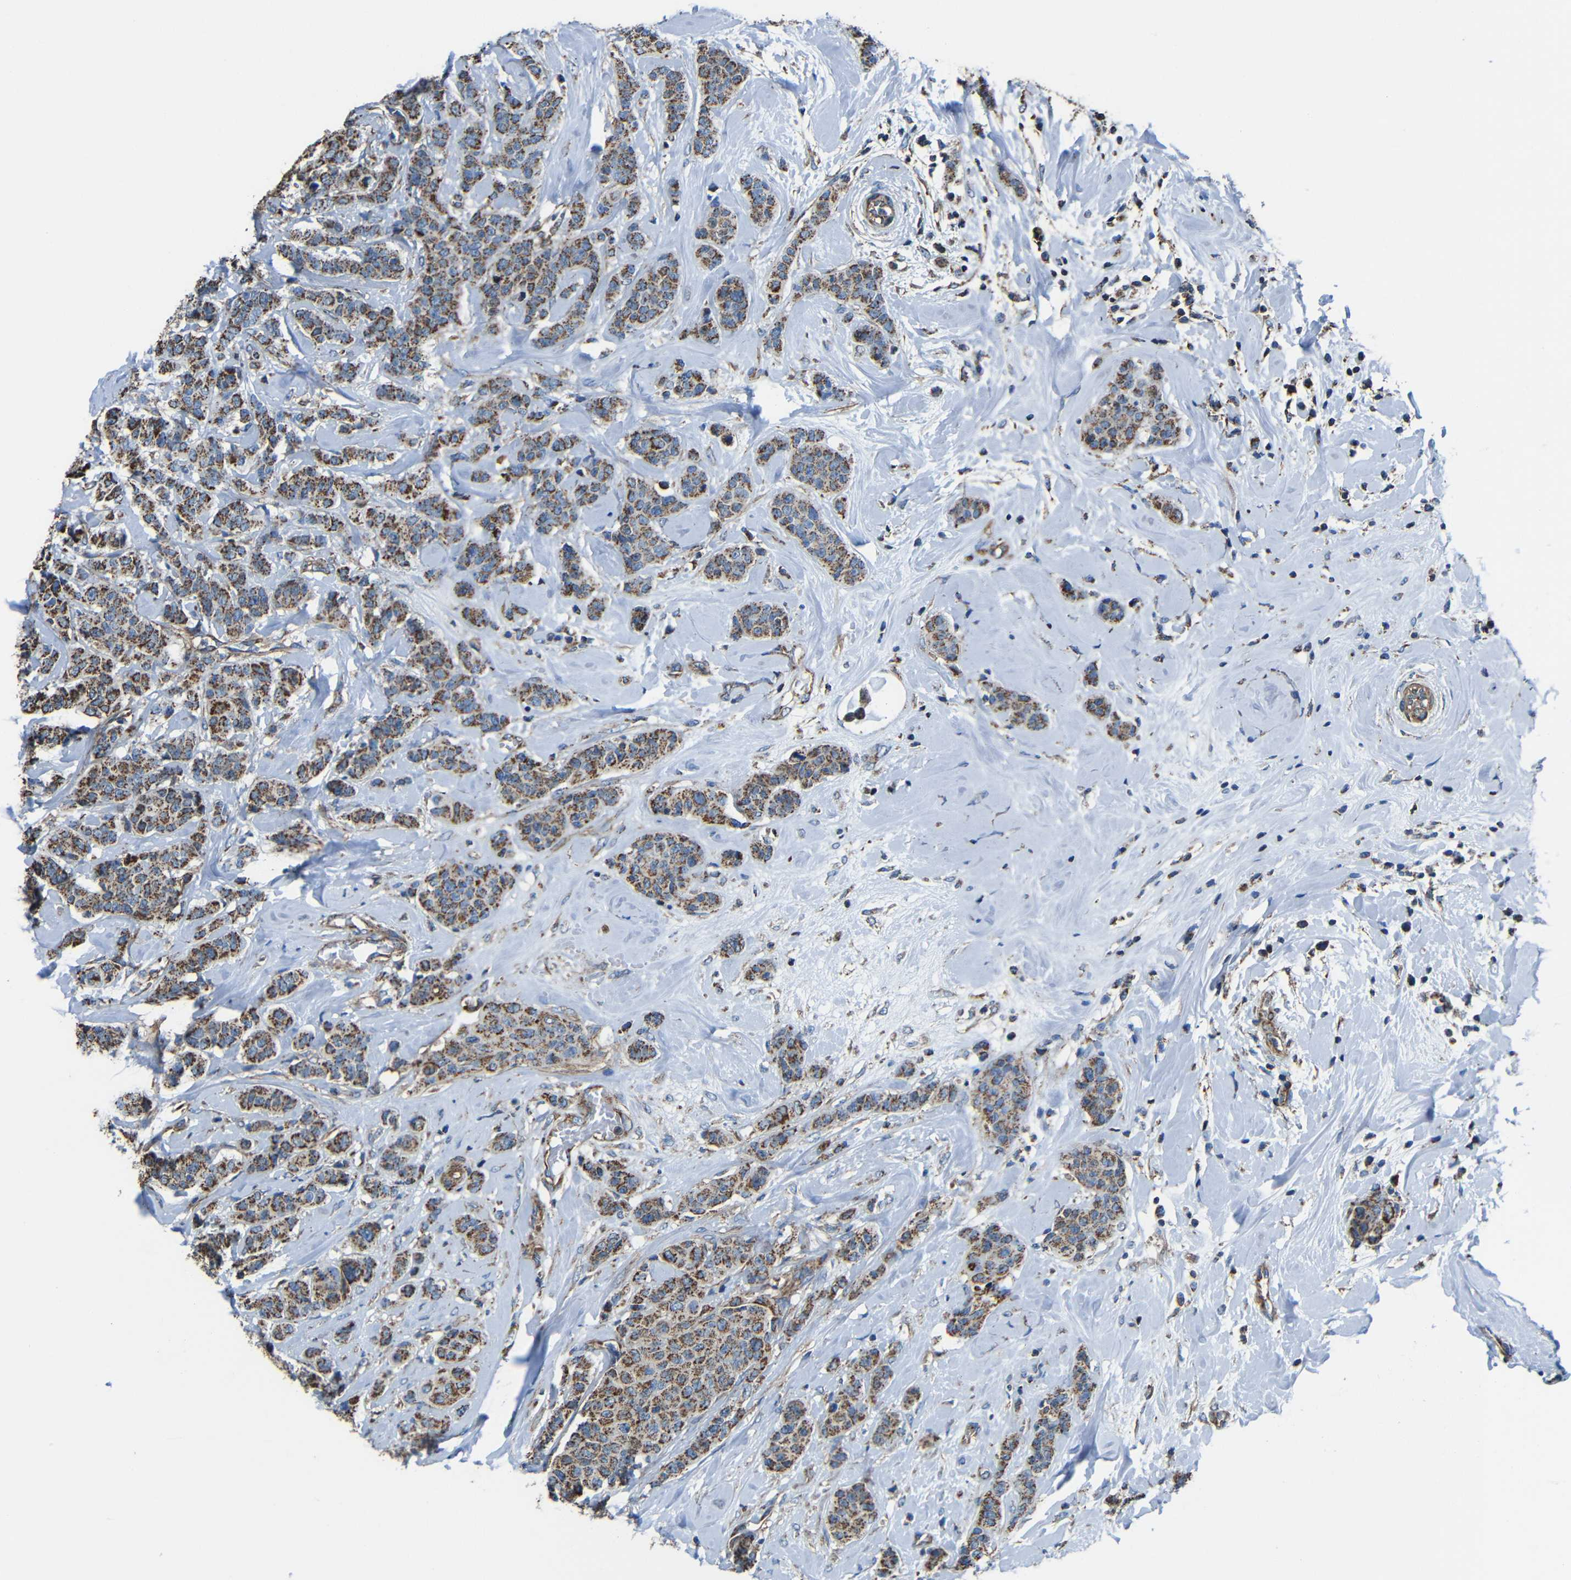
{"staining": {"intensity": "strong", "quantity": ">75%", "location": "cytoplasmic/membranous"}, "tissue": "breast cancer", "cell_type": "Tumor cells", "image_type": "cancer", "snomed": [{"axis": "morphology", "description": "Normal tissue, NOS"}, {"axis": "morphology", "description": "Duct carcinoma"}, {"axis": "topography", "description": "Breast"}], "caption": "Protein staining by immunohistochemistry (IHC) exhibits strong cytoplasmic/membranous positivity in about >75% of tumor cells in breast cancer (invasive ductal carcinoma). The protein of interest is shown in brown color, while the nuclei are stained blue.", "gene": "INTS6L", "patient": {"sex": "female", "age": 40}}